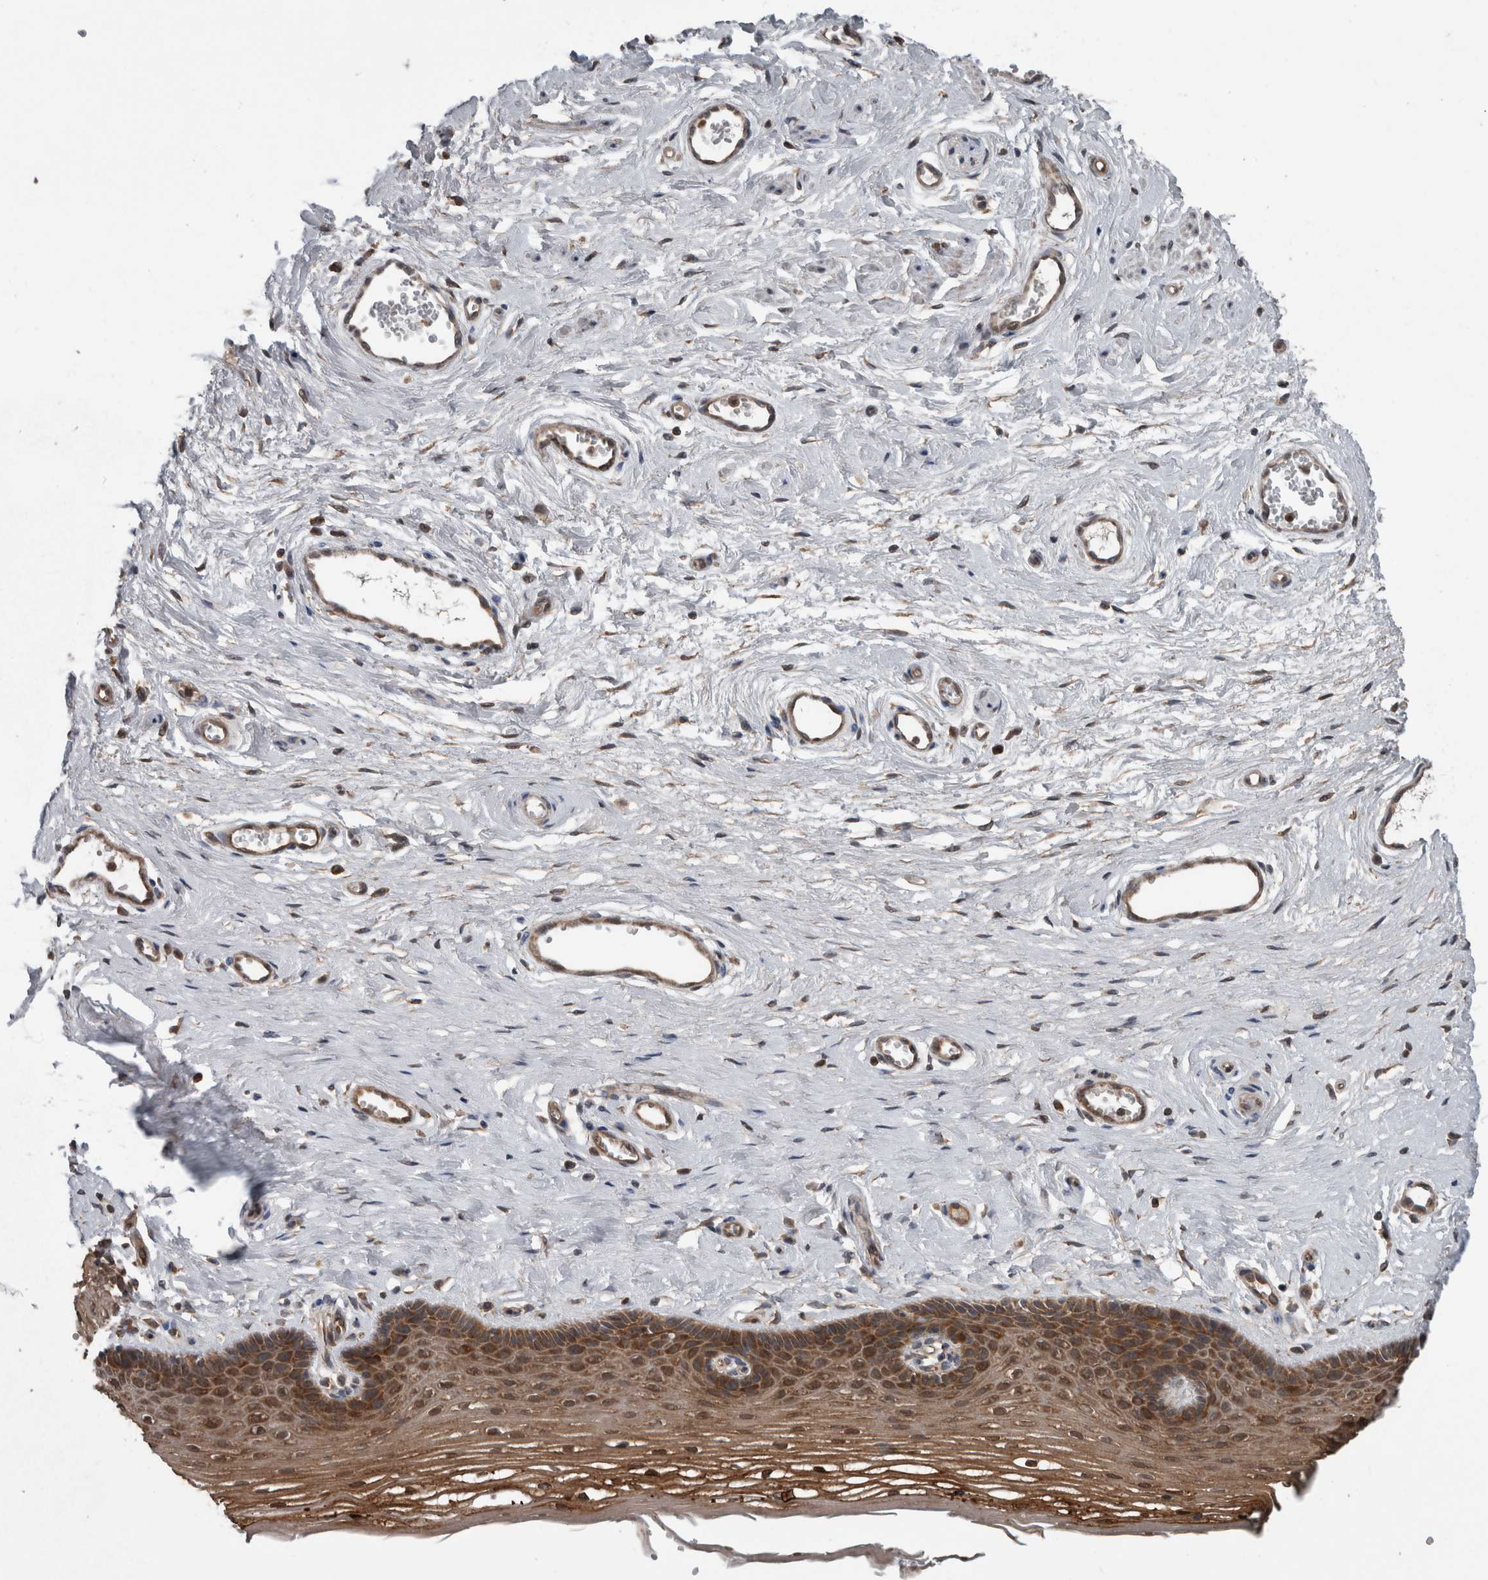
{"staining": {"intensity": "strong", "quantity": ">75%", "location": "cytoplasmic/membranous"}, "tissue": "vagina", "cell_type": "Squamous epithelial cells", "image_type": "normal", "snomed": [{"axis": "morphology", "description": "Normal tissue, NOS"}, {"axis": "topography", "description": "Vagina"}], "caption": "Immunohistochemical staining of benign vagina shows strong cytoplasmic/membranous protein positivity in about >75% of squamous epithelial cells. (DAB IHC with brightfield microscopy, high magnification).", "gene": "RIOK3", "patient": {"sex": "female", "age": 46}}